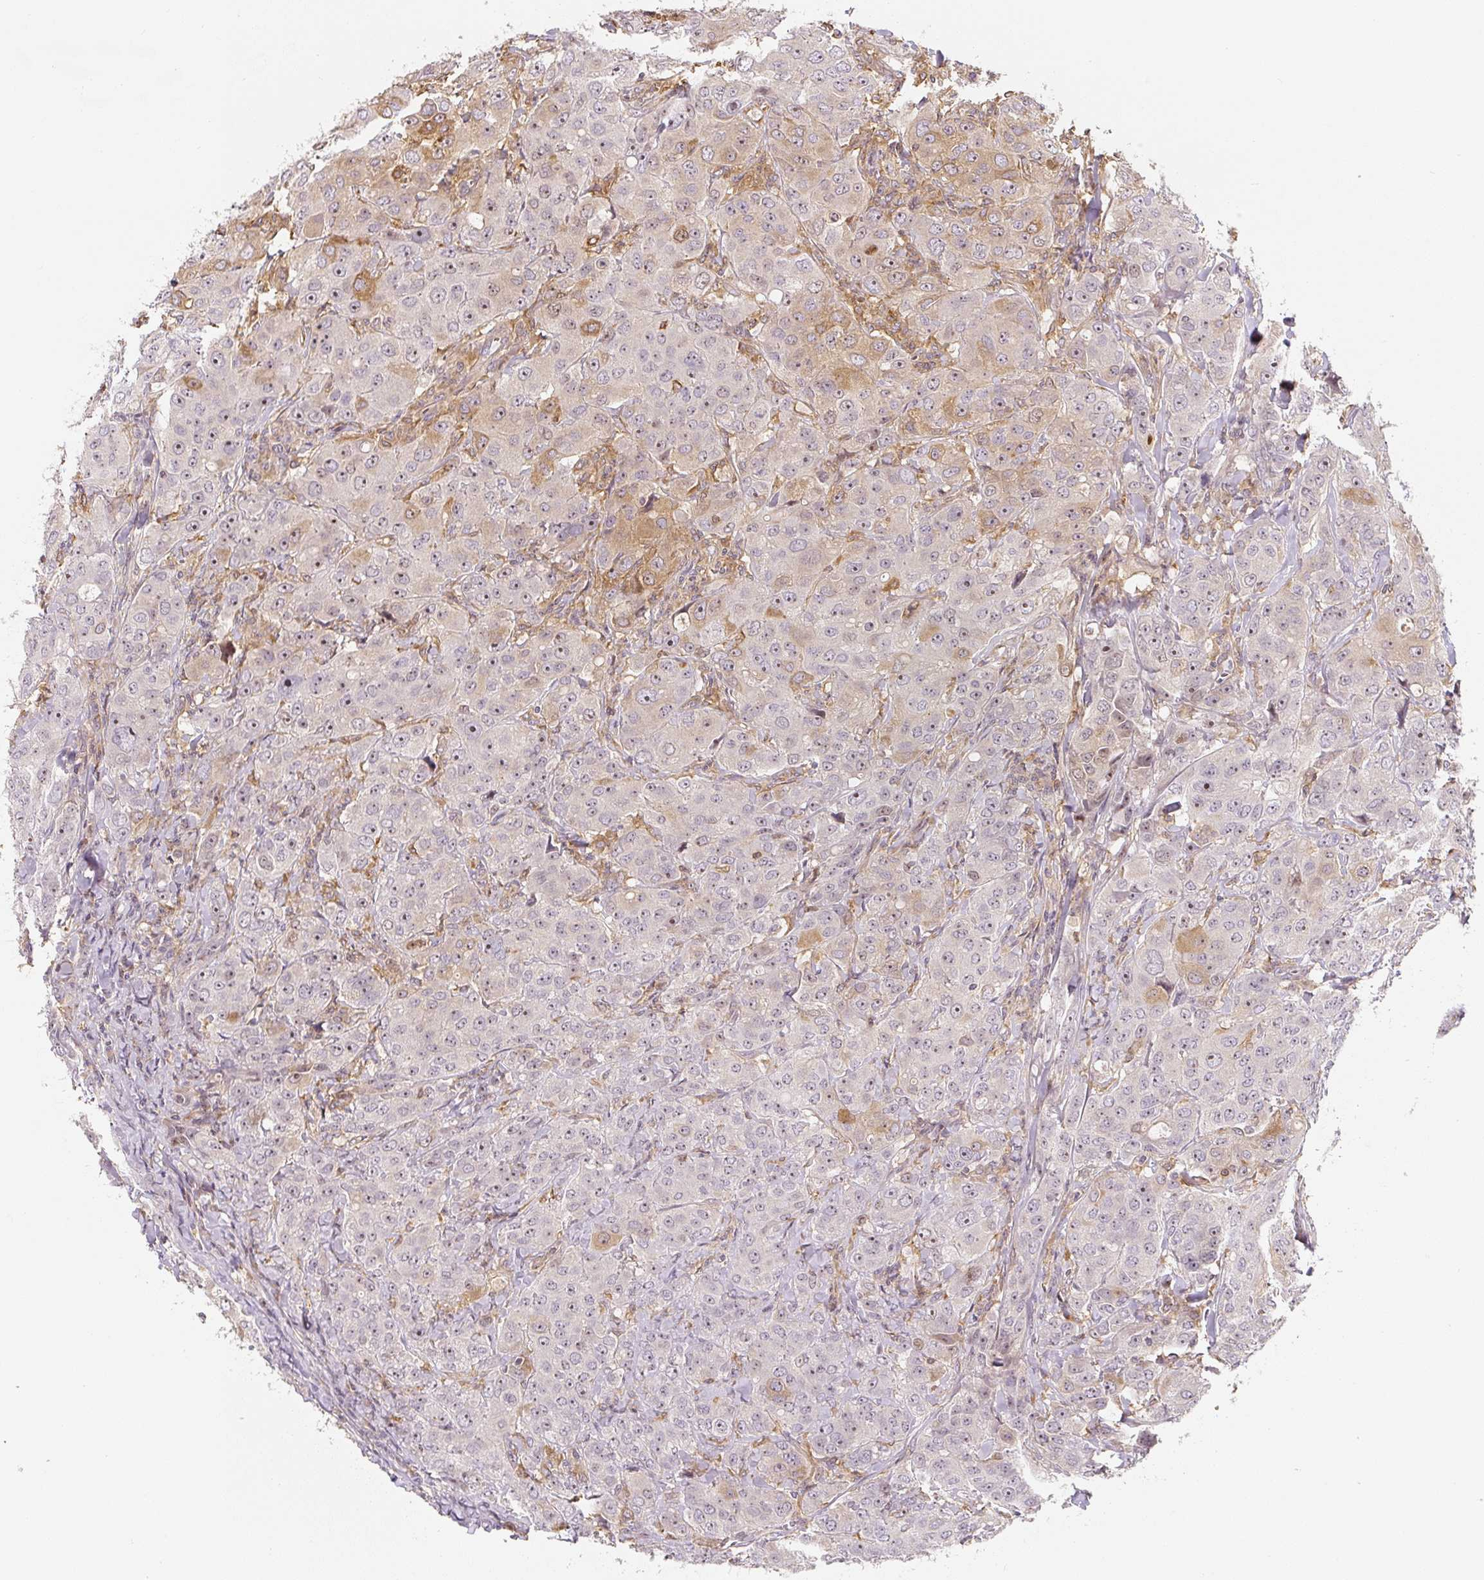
{"staining": {"intensity": "moderate", "quantity": "25%-75%", "location": "nuclear"}, "tissue": "breast cancer", "cell_type": "Tumor cells", "image_type": "cancer", "snomed": [{"axis": "morphology", "description": "Duct carcinoma"}, {"axis": "topography", "description": "Breast"}], "caption": "The histopathology image displays immunohistochemical staining of breast cancer. There is moderate nuclear staining is appreciated in approximately 25%-75% of tumor cells.", "gene": "PWWP3B", "patient": {"sex": "female", "age": 43}}